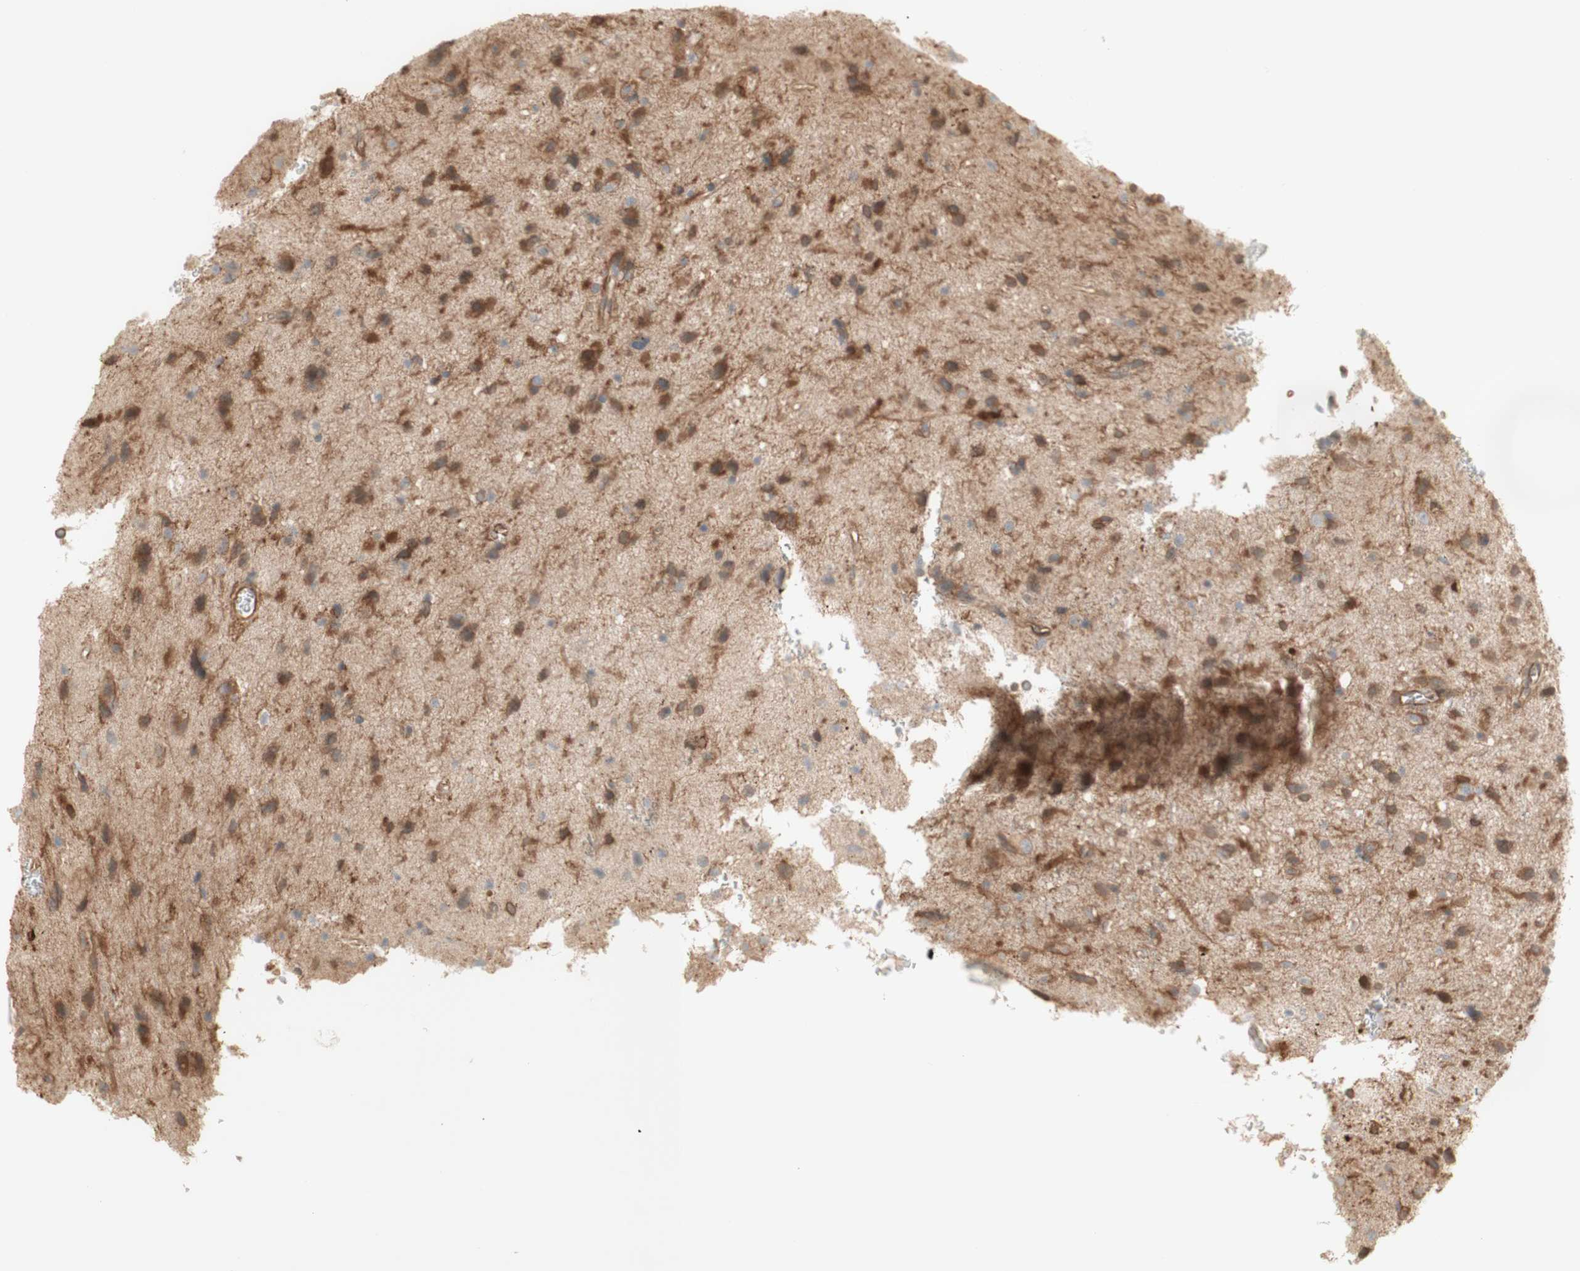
{"staining": {"intensity": "moderate", "quantity": ">75%", "location": "cytoplasmic/membranous"}, "tissue": "glioma", "cell_type": "Tumor cells", "image_type": "cancer", "snomed": [{"axis": "morphology", "description": "Glioma, malignant, Low grade"}, {"axis": "topography", "description": "Brain"}], "caption": "This is a photomicrograph of immunohistochemistry (IHC) staining of malignant glioma (low-grade), which shows moderate positivity in the cytoplasmic/membranous of tumor cells.", "gene": "CNN3", "patient": {"sex": "male", "age": 77}}